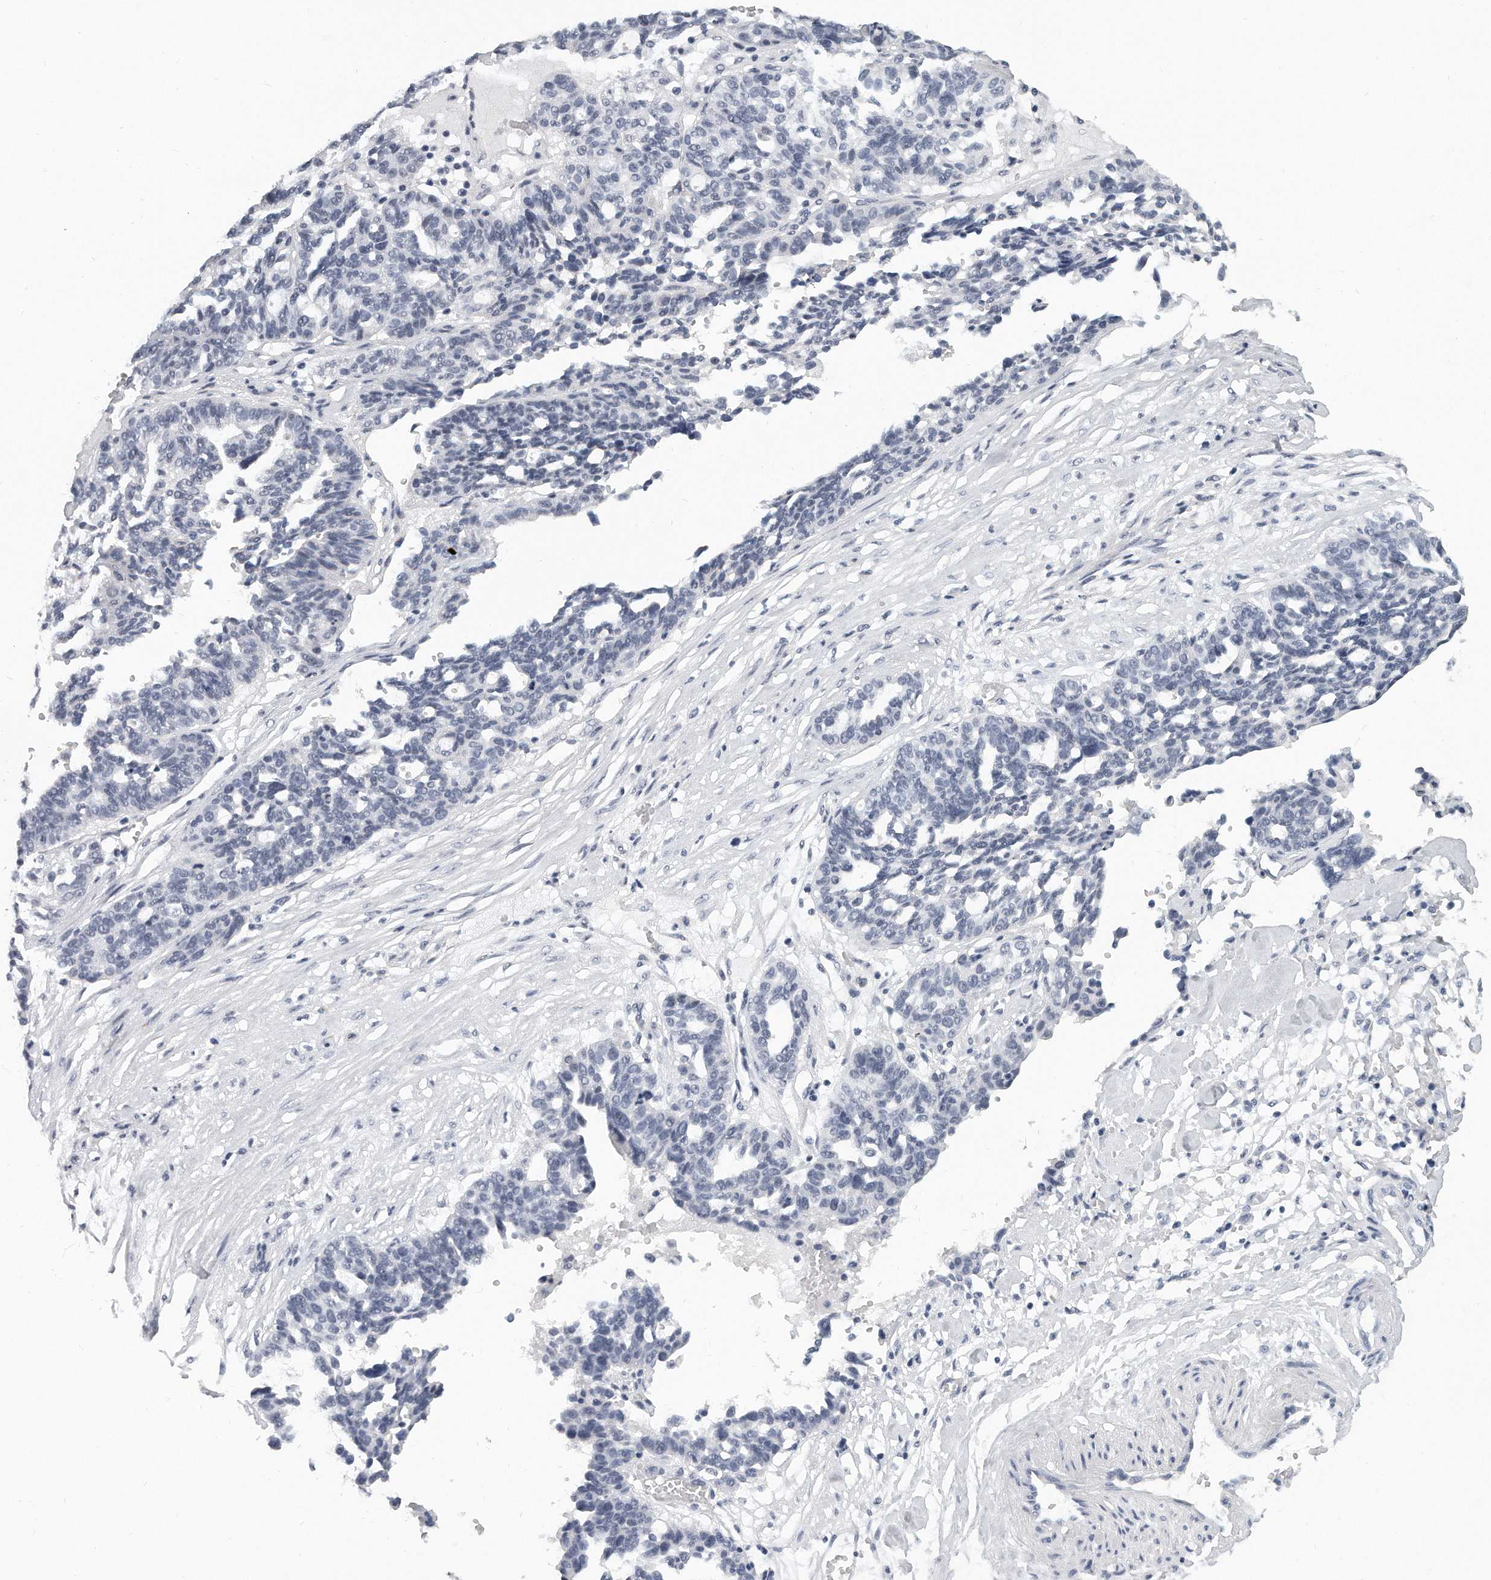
{"staining": {"intensity": "negative", "quantity": "none", "location": "none"}, "tissue": "ovarian cancer", "cell_type": "Tumor cells", "image_type": "cancer", "snomed": [{"axis": "morphology", "description": "Cystadenocarcinoma, serous, NOS"}, {"axis": "topography", "description": "Ovary"}], "caption": "Ovarian cancer was stained to show a protein in brown. There is no significant staining in tumor cells.", "gene": "TFCP2L1", "patient": {"sex": "female", "age": 59}}